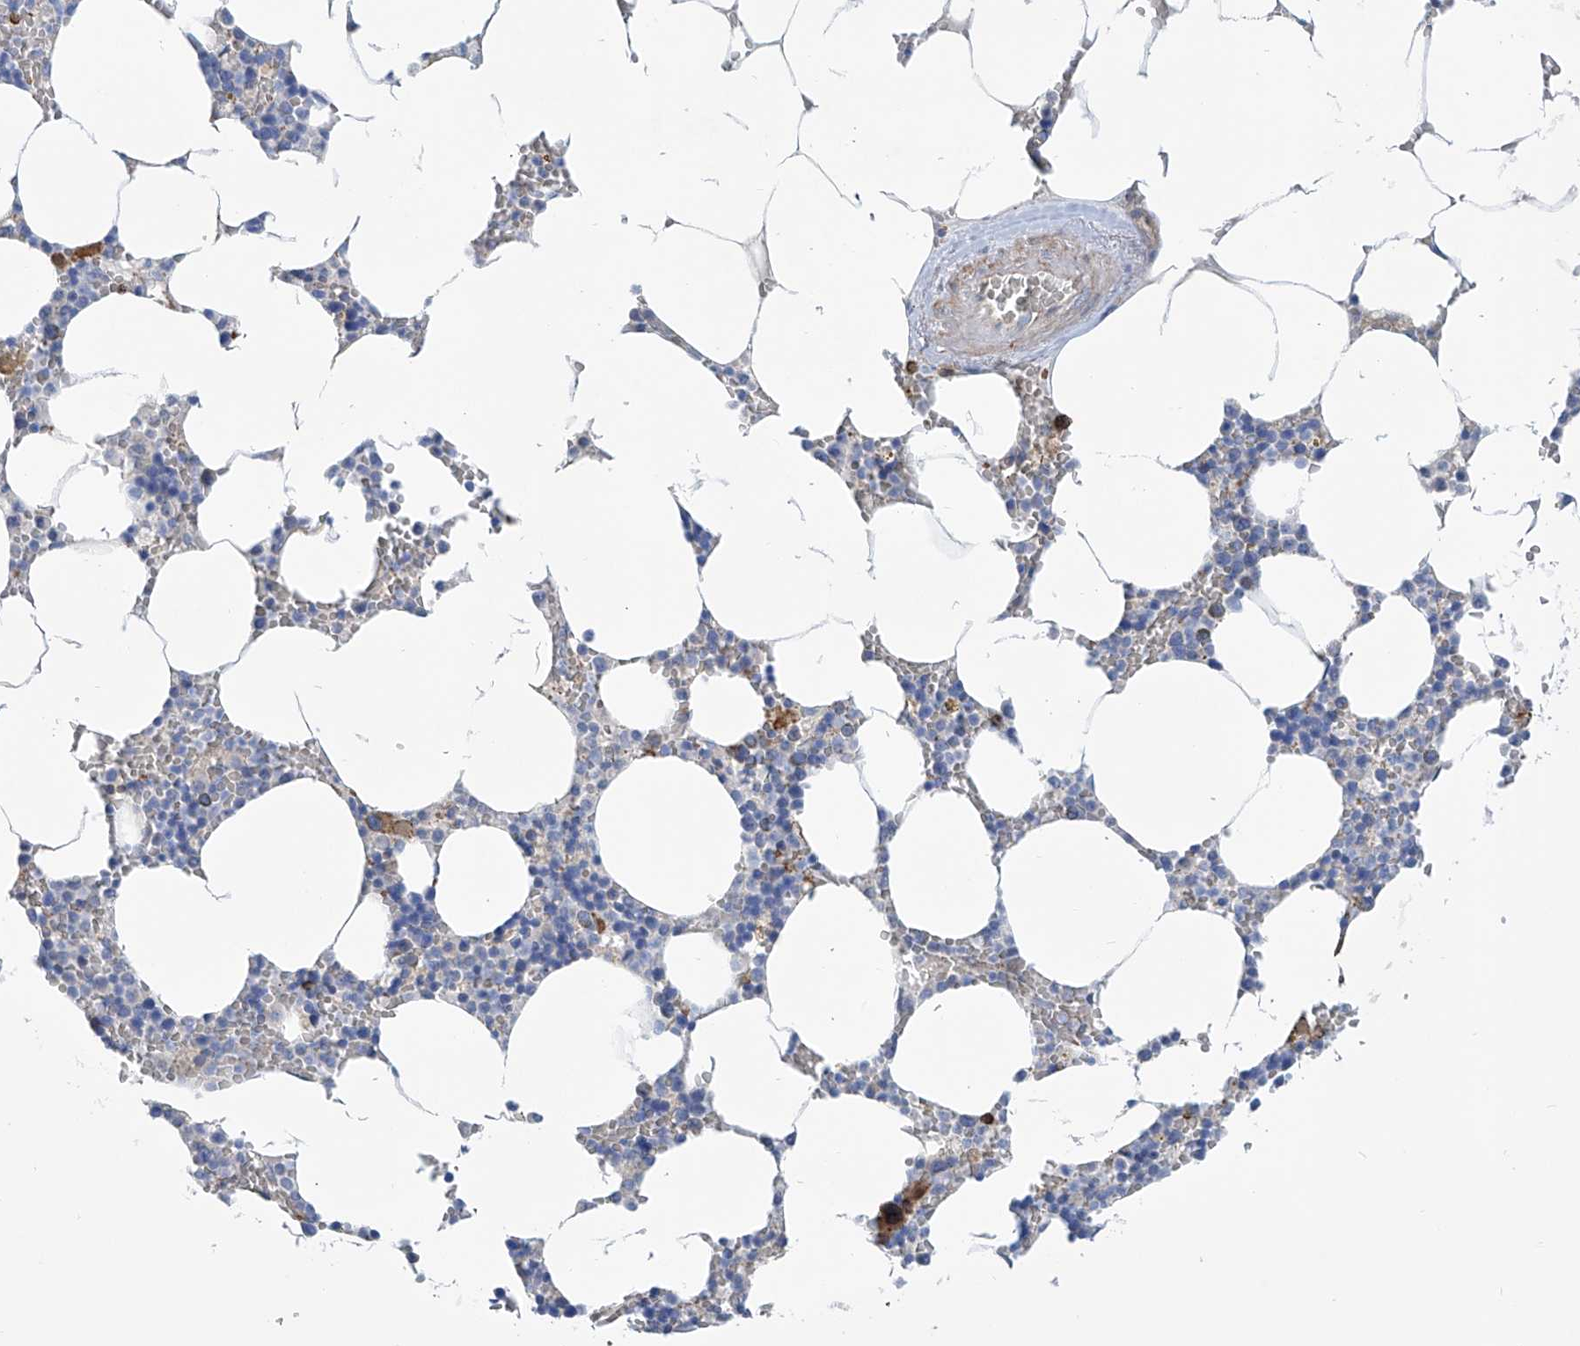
{"staining": {"intensity": "moderate", "quantity": "<25%", "location": "cytoplasmic/membranous"}, "tissue": "bone marrow", "cell_type": "Hematopoietic cells", "image_type": "normal", "snomed": [{"axis": "morphology", "description": "Normal tissue, NOS"}, {"axis": "topography", "description": "Bone marrow"}], "caption": "Immunohistochemical staining of unremarkable human bone marrow exhibits moderate cytoplasmic/membranous protein expression in about <25% of hematopoietic cells. (DAB (3,3'-diaminobenzidine) = brown stain, brightfield microscopy at high magnification).", "gene": "TNN", "patient": {"sex": "male", "age": 70}}